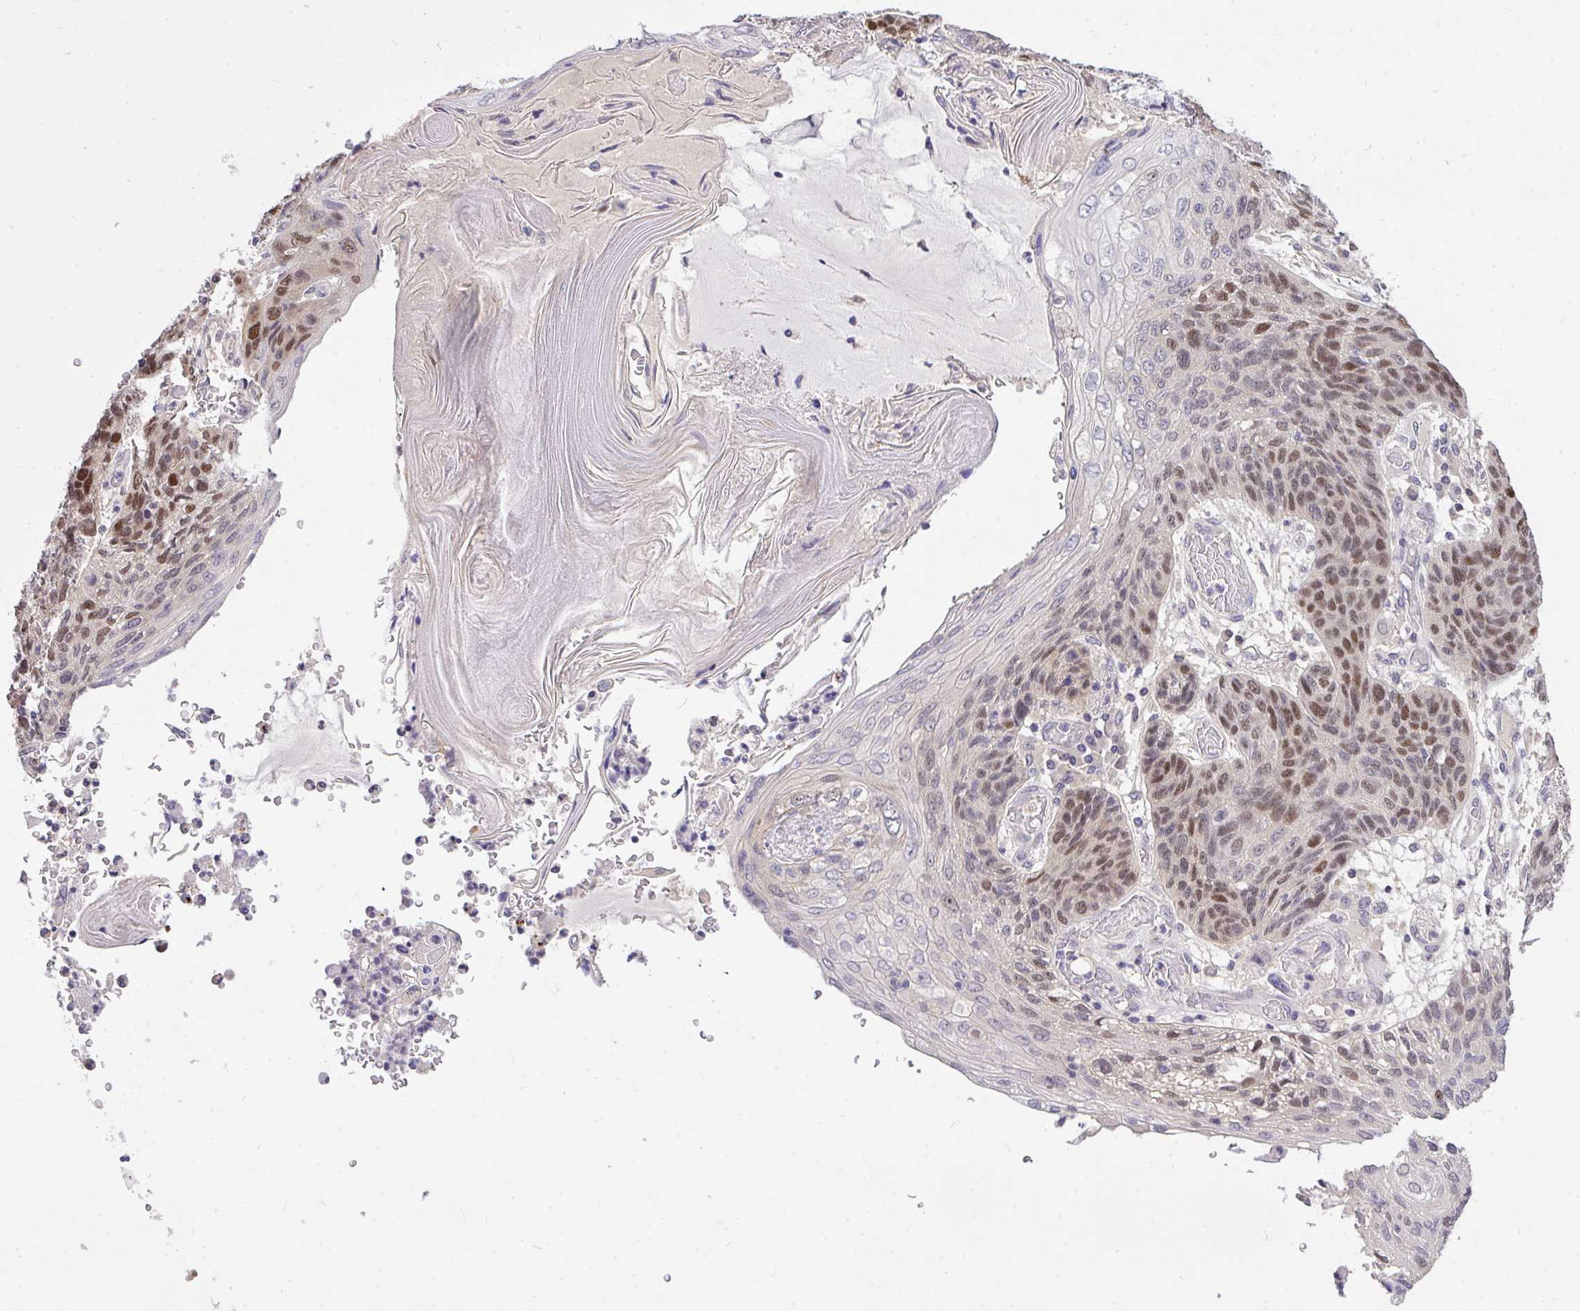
{"staining": {"intensity": "moderate", "quantity": "25%-75%", "location": "nuclear"}, "tissue": "lung cancer", "cell_type": "Tumor cells", "image_type": "cancer", "snomed": [{"axis": "morphology", "description": "Squamous cell carcinoma, NOS"}, {"axis": "morphology", "description": "Squamous cell carcinoma, metastatic, NOS"}, {"axis": "topography", "description": "Lymph node"}, {"axis": "topography", "description": "Lung"}], "caption": "Human metastatic squamous cell carcinoma (lung) stained for a protein (brown) displays moderate nuclear positive positivity in about 25%-75% of tumor cells.", "gene": "C19orf54", "patient": {"sex": "male", "age": 41}}